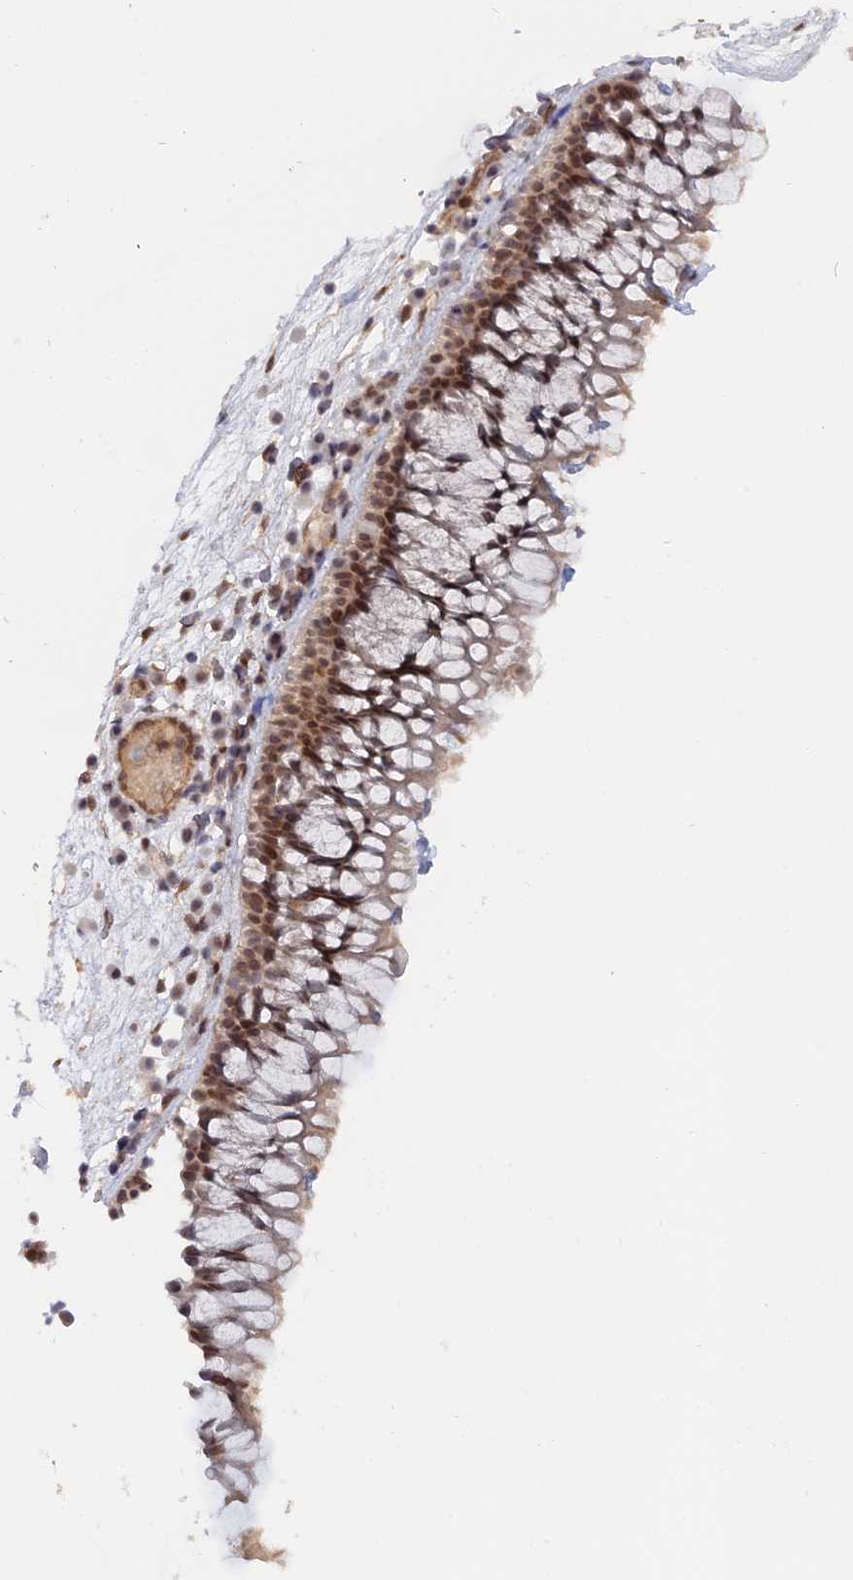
{"staining": {"intensity": "moderate", "quantity": ">75%", "location": "nuclear"}, "tissue": "nasopharynx", "cell_type": "Respiratory epithelial cells", "image_type": "normal", "snomed": [{"axis": "morphology", "description": "Normal tissue, NOS"}, {"axis": "morphology", "description": "Inflammation, NOS"}, {"axis": "morphology", "description": "Malignant melanoma, Metastatic site"}, {"axis": "topography", "description": "Nasopharynx"}], "caption": "An image of nasopharynx stained for a protein displays moderate nuclear brown staining in respiratory epithelial cells. (DAB (3,3'-diaminobenzidine) = brown stain, brightfield microscopy at high magnification).", "gene": "CCDC85A", "patient": {"sex": "male", "age": 70}}